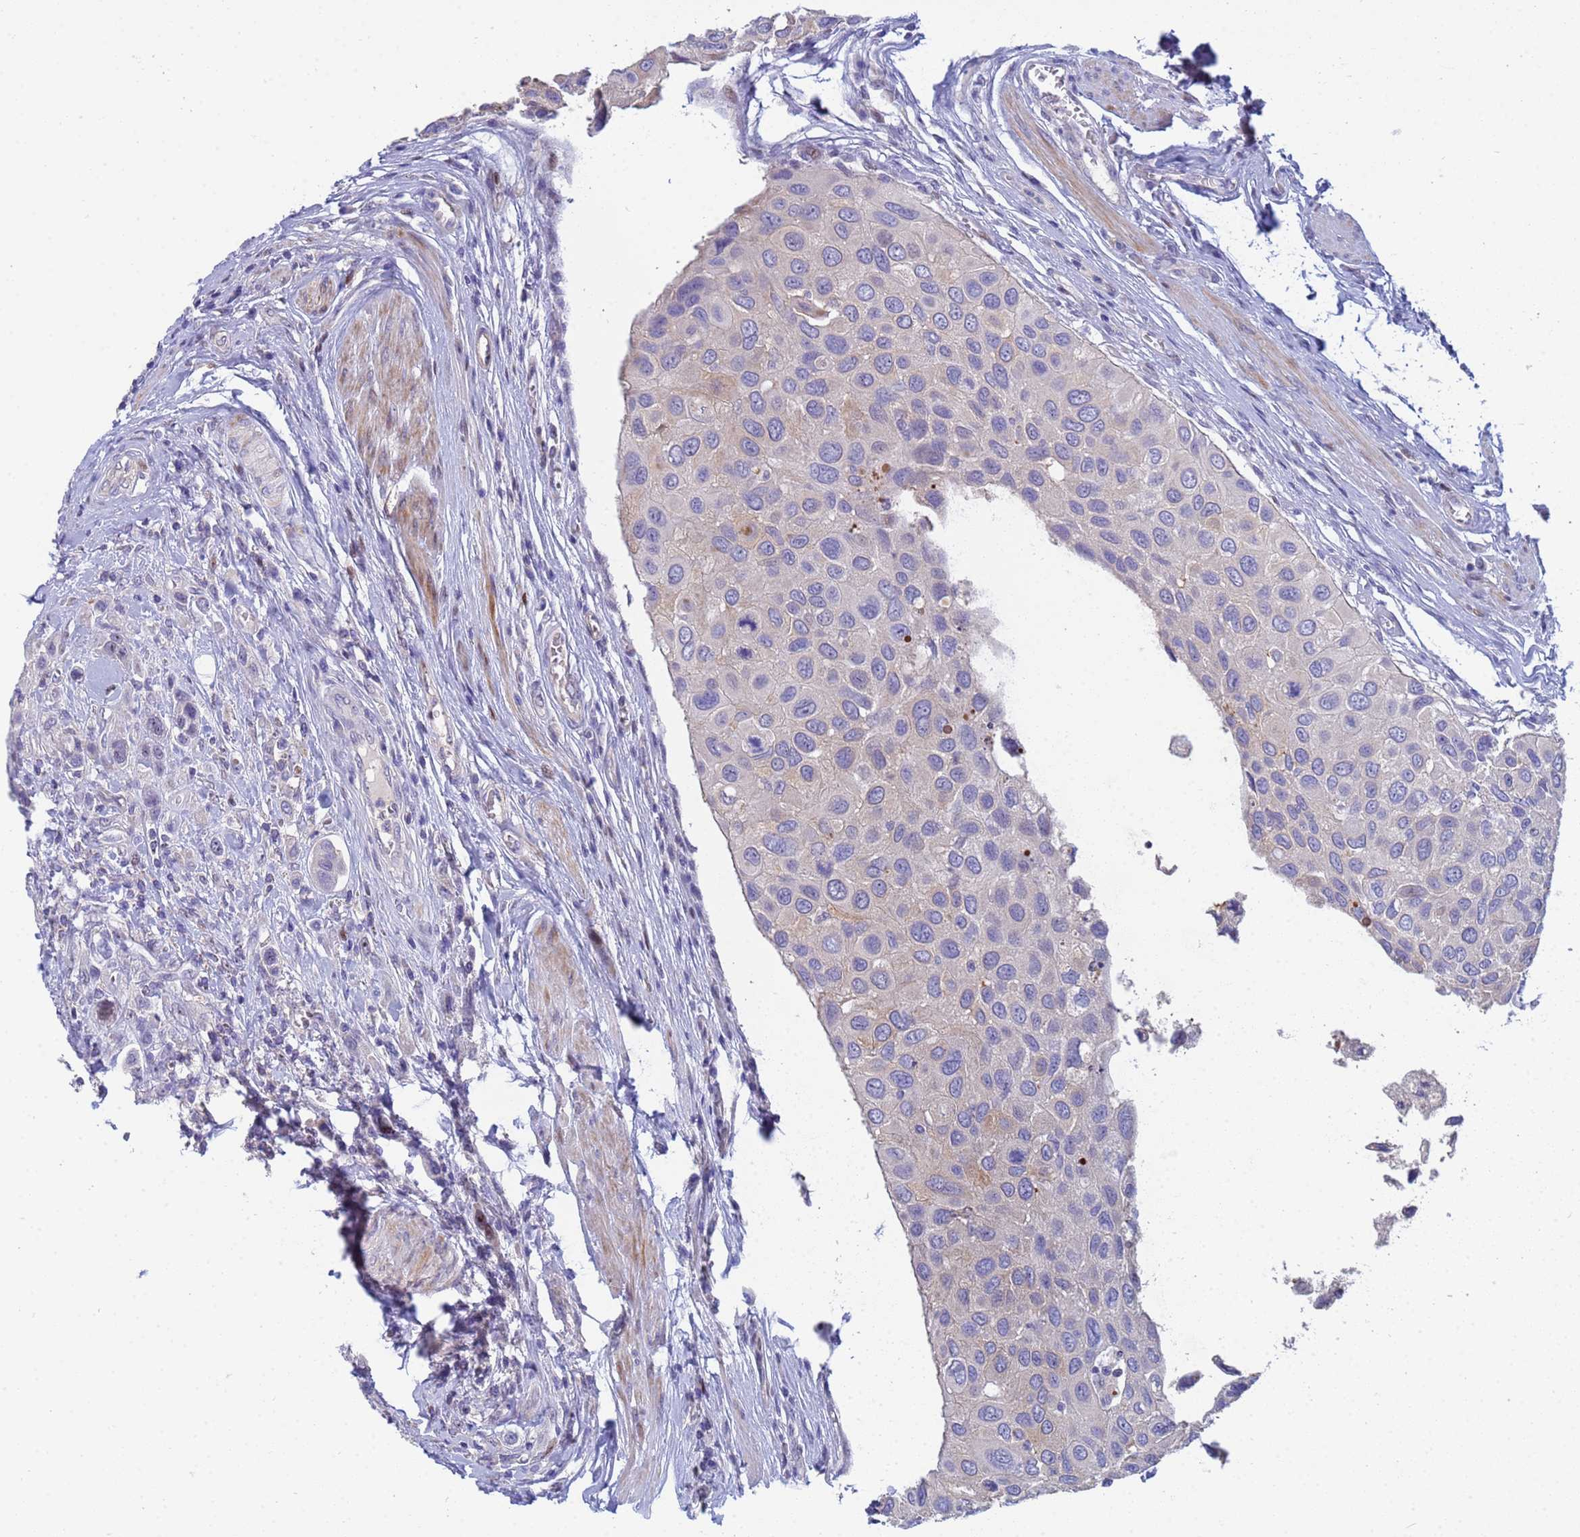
{"staining": {"intensity": "weak", "quantity": "<25%", "location": "cytoplasmic/membranous"}, "tissue": "urothelial cancer", "cell_type": "Tumor cells", "image_type": "cancer", "snomed": [{"axis": "morphology", "description": "Urothelial carcinoma, High grade"}, {"axis": "topography", "description": "Urinary bladder"}], "caption": "Urothelial cancer was stained to show a protein in brown. There is no significant staining in tumor cells.", "gene": "PPP6R1", "patient": {"sex": "male", "age": 50}}